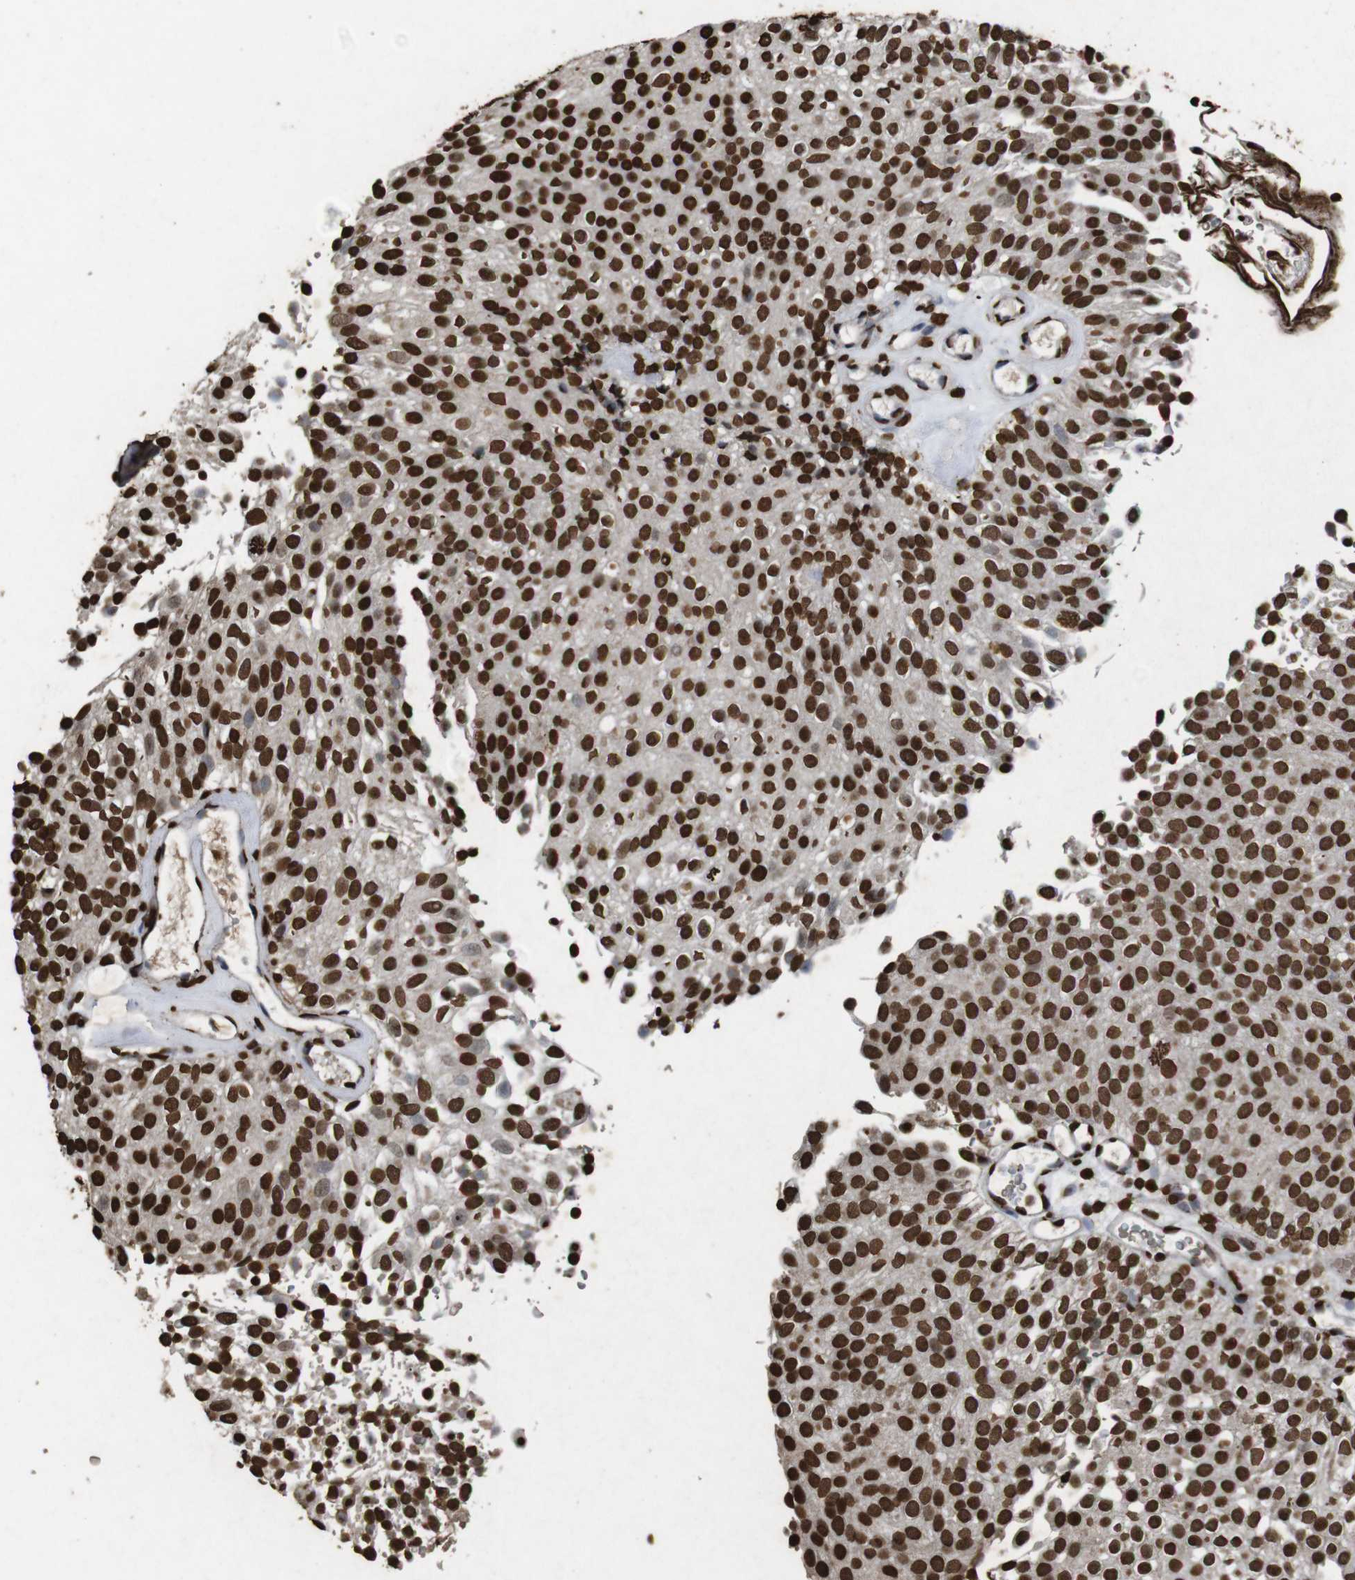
{"staining": {"intensity": "strong", "quantity": ">75%", "location": "nuclear"}, "tissue": "urothelial cancer", "cell_type": "Tumor cells", "image_type": "cancer", "snomed": [{"axis": "morphology", "description": "Urothelial carcinoma, Low grade"}, {"axis": "topography", "description": "Urinary bladder"}], "caption": "IHC histopathology image of neoplastic tissue: low-grade urothelial carcinoma stained using immunohistochemistry (IHC) reveals high levels of strong protein expression localized specifically in the nuclear of tumor cells, appearing as a nuclear brown color.", "gene": "MDM2", "patient": {"sex": "male", "age": 78}}